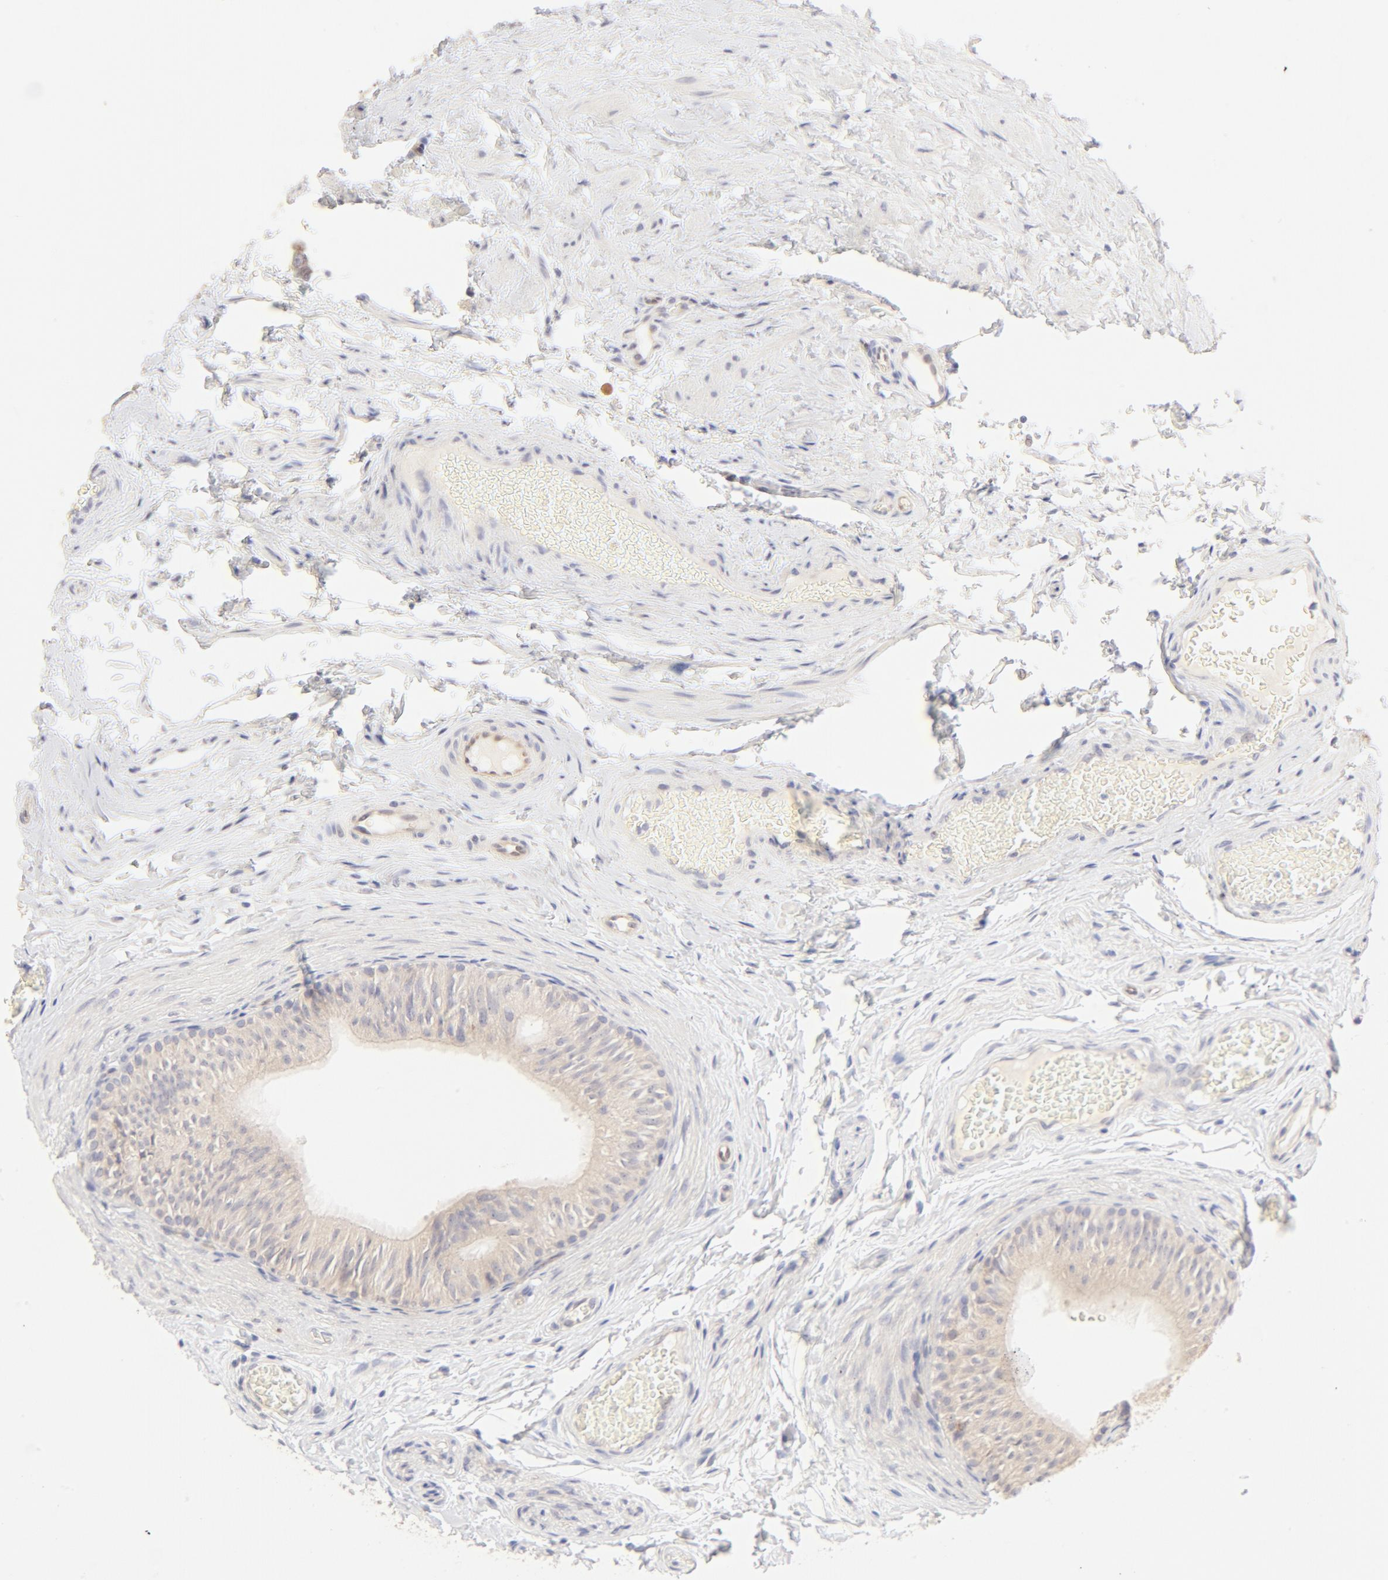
{"staining": {"intensity": "moderate", "quantity": ">75%", "location": "cytoplasmic/membranous"}, "tissue": "epididymis", "cell_type": "Glandular cells", "image_type": "normal", "snomed": [{"axis": "morphology", "description": "Normal tissue, NOS"}, {"axis": "topography", "description": "Testis"}, {"axis": "topography", "description": "Epididymis"}], "caption": "Benign epididymis displays moderate cytoplasmic/membranous staining in about >75% of glandular cells.", "gene": "NKX2", "patient": {"sex": "male", "age": 36}}